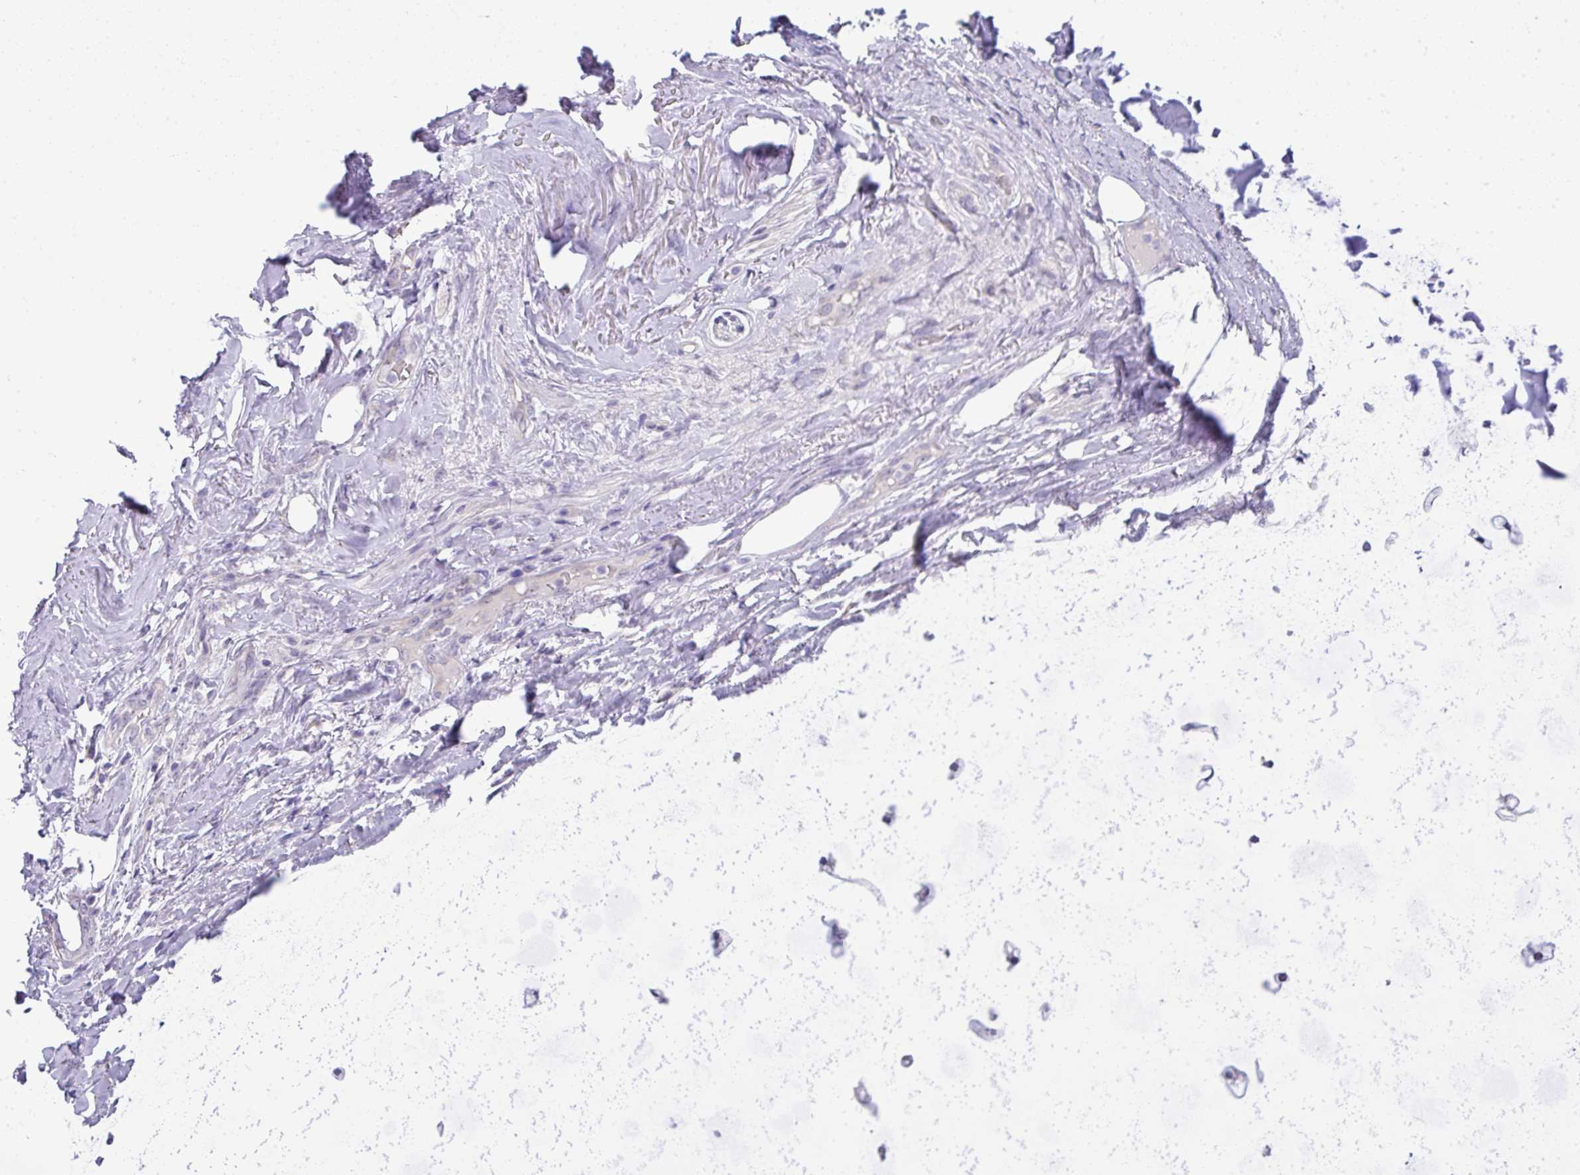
{"staining": {"intensity": "negative", "quantity": "none", "location": "none"}, "tissue": "adipose tissue", "cell_type": "Adipocytes", "image_type": "normal", "snomed": [{"axis": "morphology", "description": "Normal tissue, NOS"}, {"axis": "topography", "description": "Cartilage tissue"}, {"axis": "topography", "description": "Bronchus"}], "caption": "Micrograph shows no protein expression in adipocytes of unremarkable adipose tissue. (Immunohistochemistry (ihc), brightfield microscopy, high magnification).", "gene": "GCG", "patient": {"sex": "male", "age": 56}}